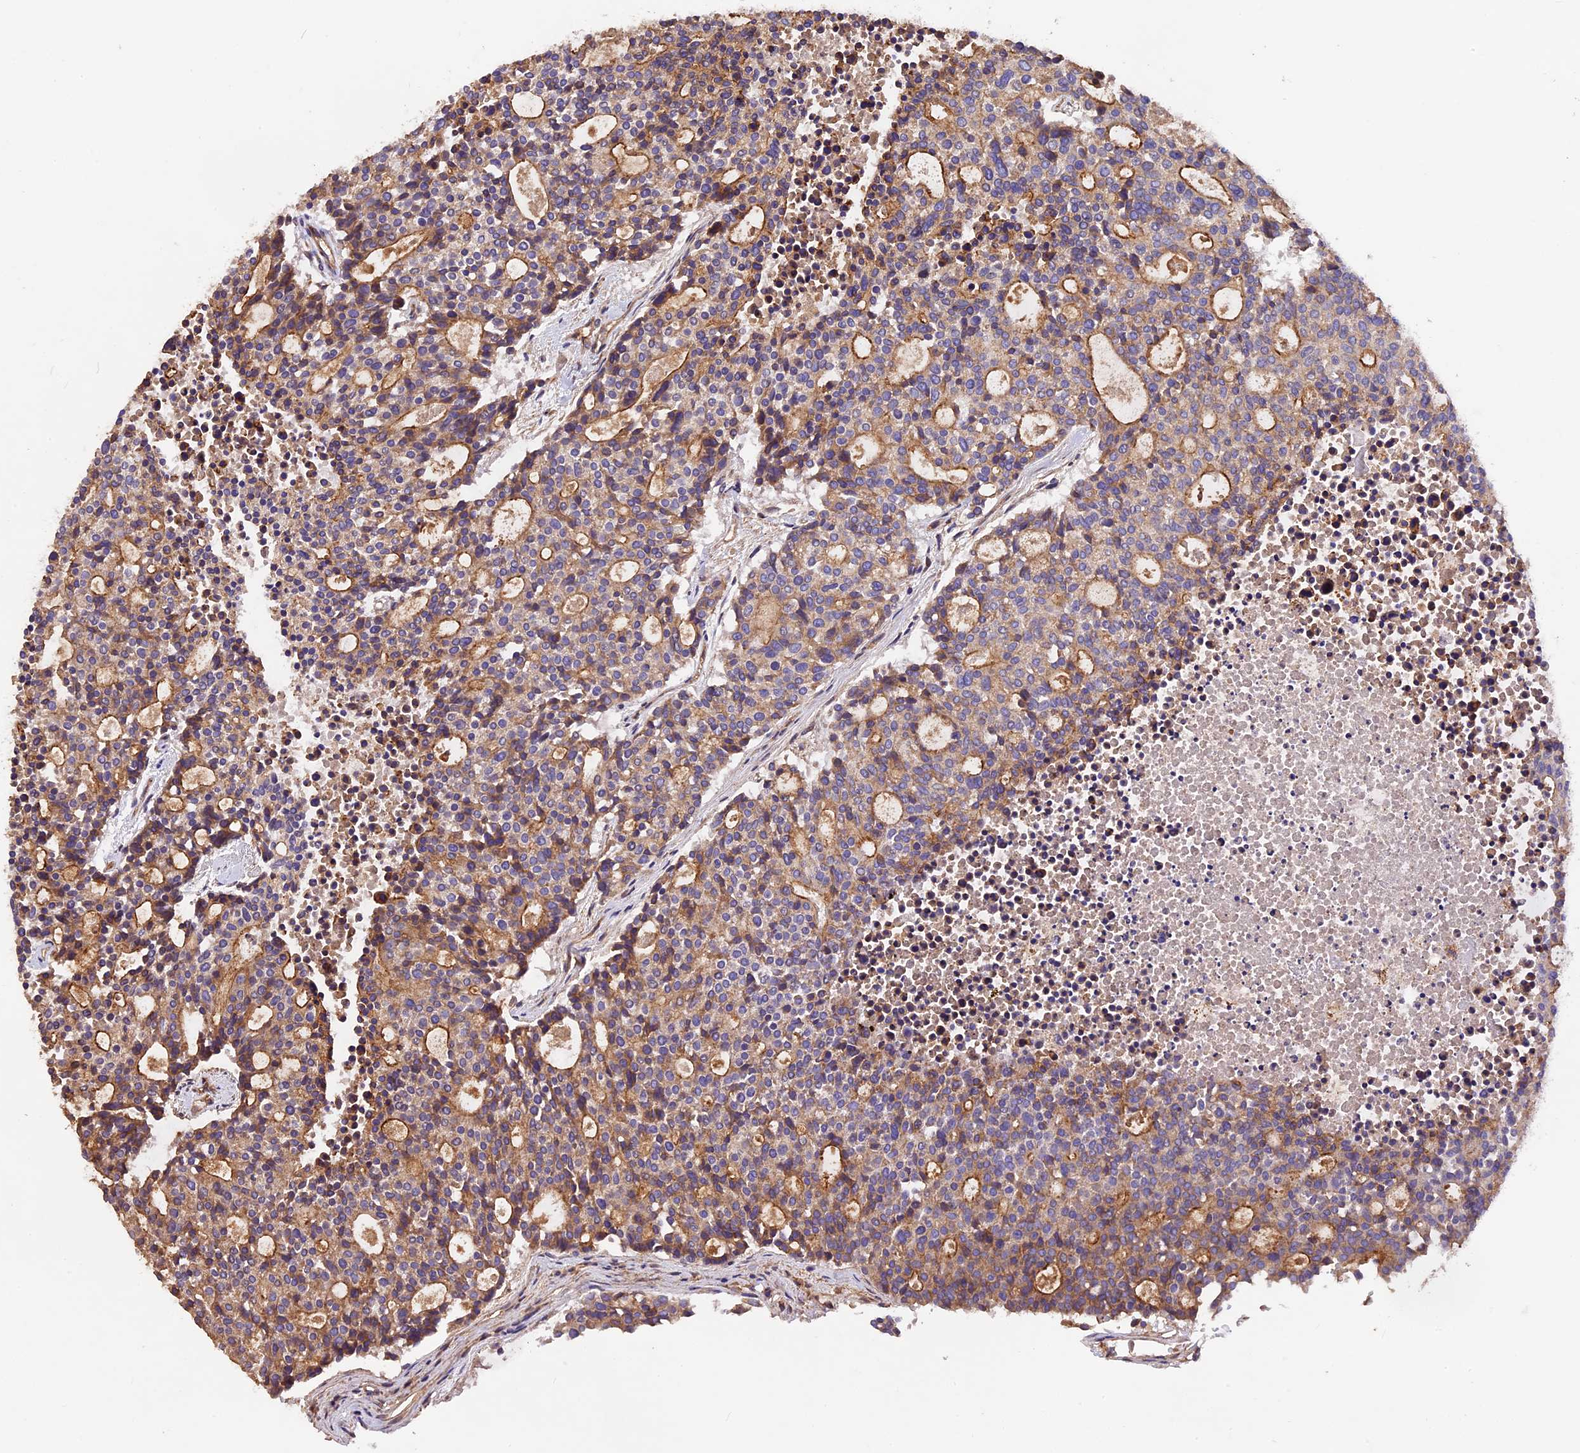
{"staining": {"intensity": "moderate", "quantity": "25%-75%", "location": "cytoplasmic/membranous"}, "tissue": "carcinoid", "cell_type": "Tumor cells", "image_type": "cancer", "snomed": [{"axis": "morphology", "description": "Carcinoid, malignant, NOS"}, {"axis": "topography", "description": "Pancreas"}], "caption": "A brown stain labels moderate cytoplasmic/membranous staining of a protein in carcinoid (malignant) tumor cells. (brown staining indicates protein expression, while blue staining denotes nuclei).", "gene": "ERMARD", "patient": {"sex": "female", "age": 54}}